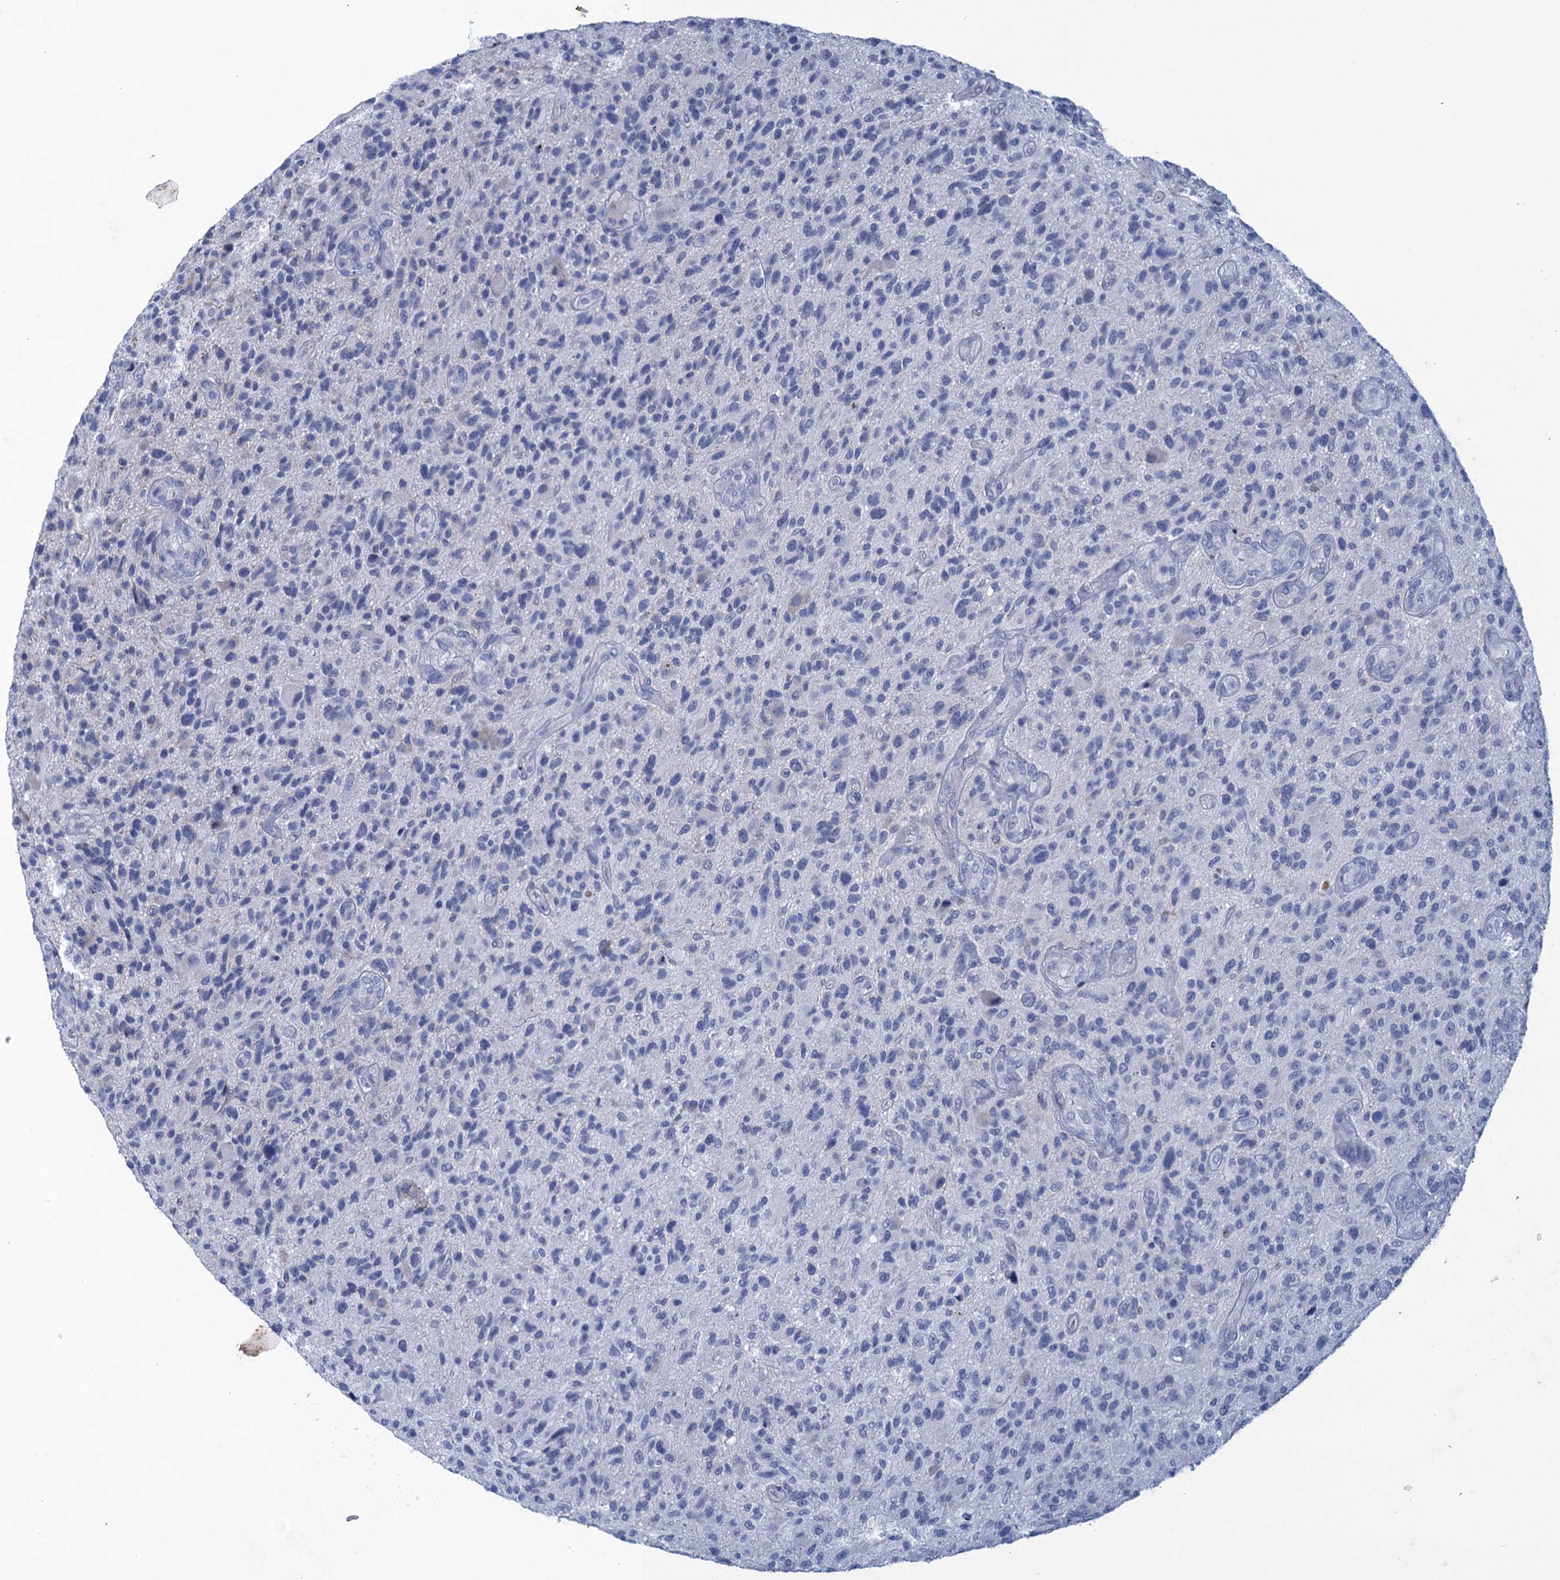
{"staining": {"intensity": "negative", "quantity": "none", "location": "none"}, "tissue": "glioma", "cell_type": "Tumor cells", "image_type": "cancer", "snomed": [{"axis": "morphology", "description": "Glioma, malignant, High grade"}, {"axis": "topography", "description": "Brain"}], "caption": "Immunohistochemistry photomicrograph of neoplastic tissue: malignant glioma (high-grade) stained with DAB (3,3'-diaminobenzidine) demonstrates no significant protein expression in tumor cells.", "gene": "SCEL", "patient": {"sex": "male", "age": 47}}